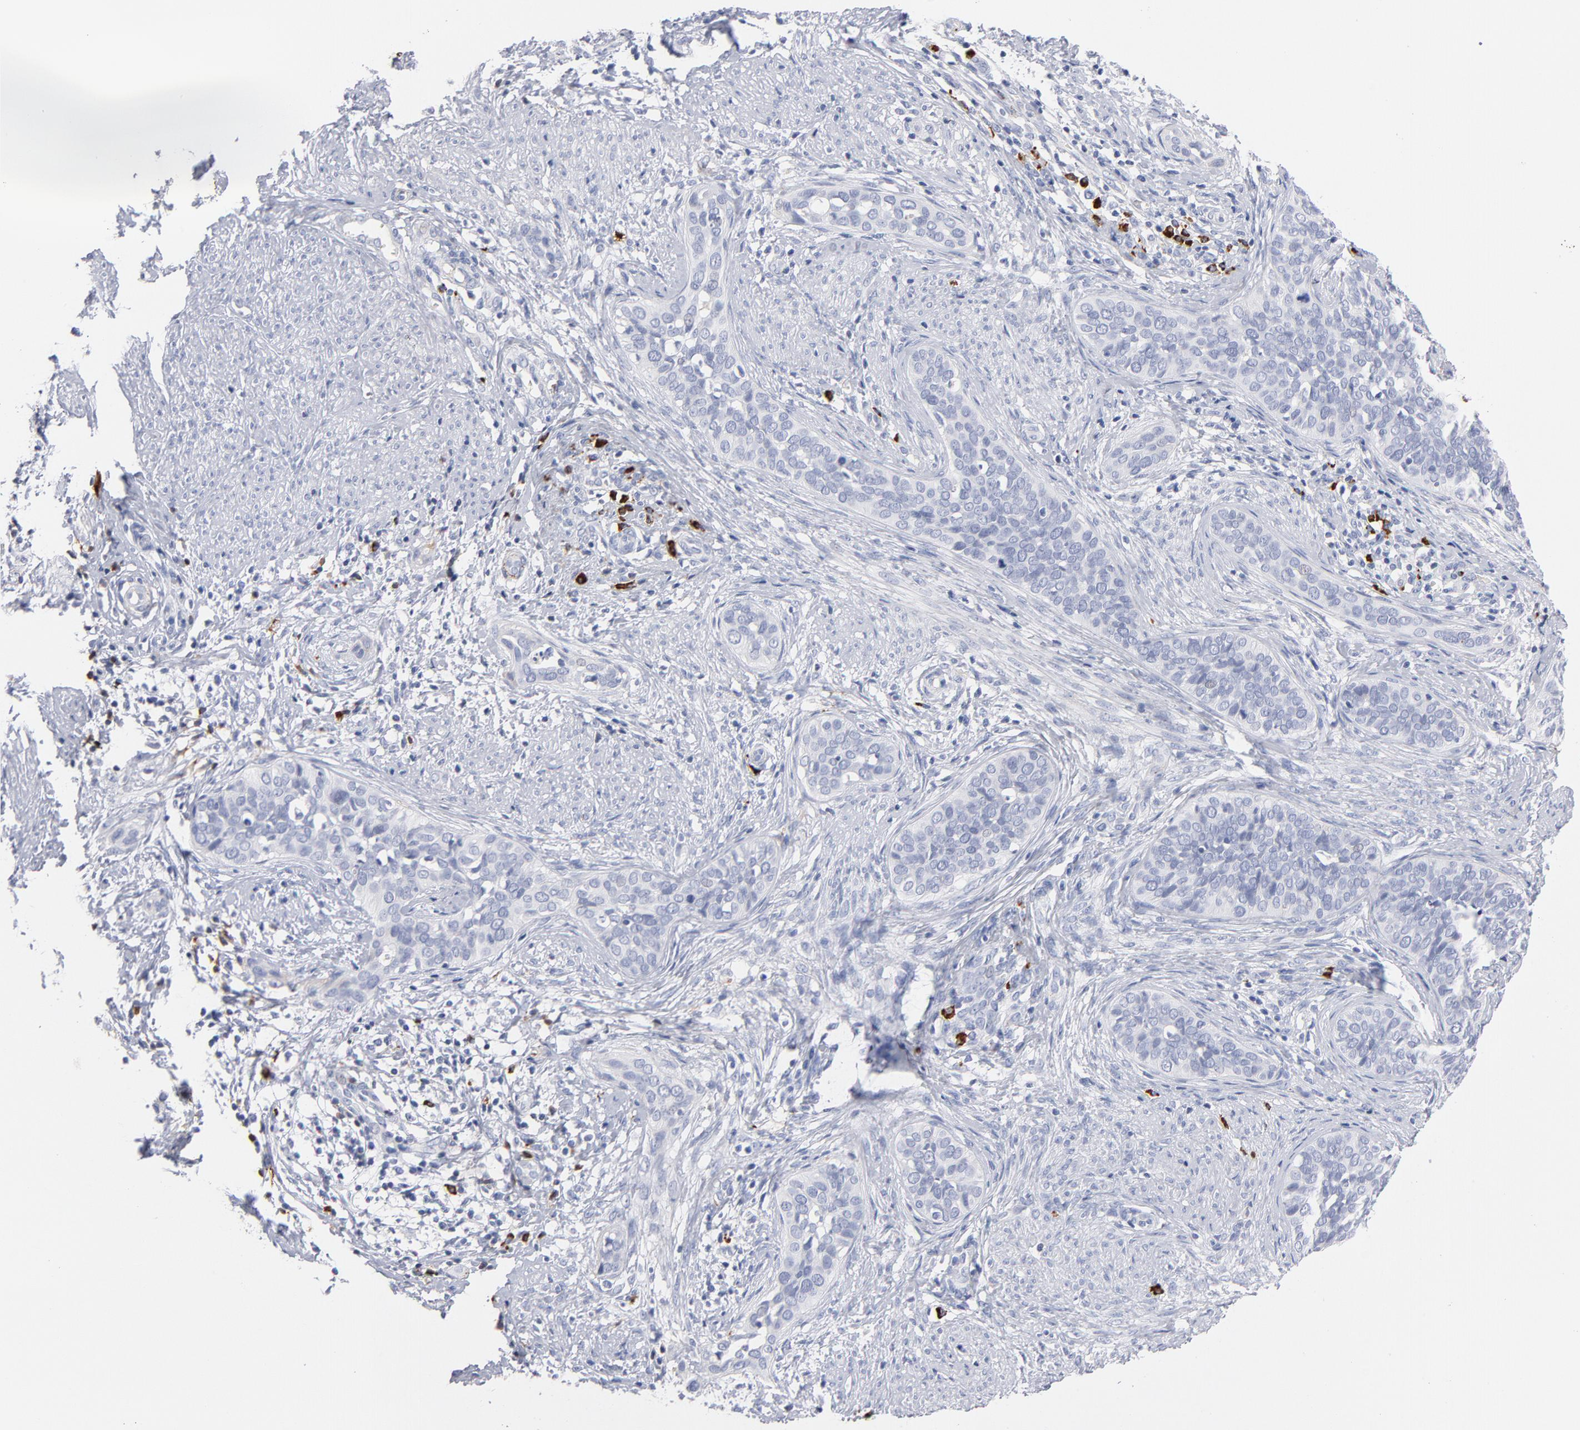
{"staining": {"intensity": "negative", "quantity": "none", "location": "none"}, "tissue": "cervical cancer", "cell_type": "Tumor cells", "image_type": "cancer", "snomed": [{"axis": "morphology", "description": "Squamous cell carcinoma, NOS"}, {"axis": "topography", "description": "Cervix"}], "caption": "The immunohistochemistry (IHC) photomicrograph has no significant staining in tumor cells of squamous cell carcinoma (cervical) tissue. (IHC, brightfield microscopy, high magnification).", "gene": "PLAT", "patient": {"sex": "female", "age": 31}}